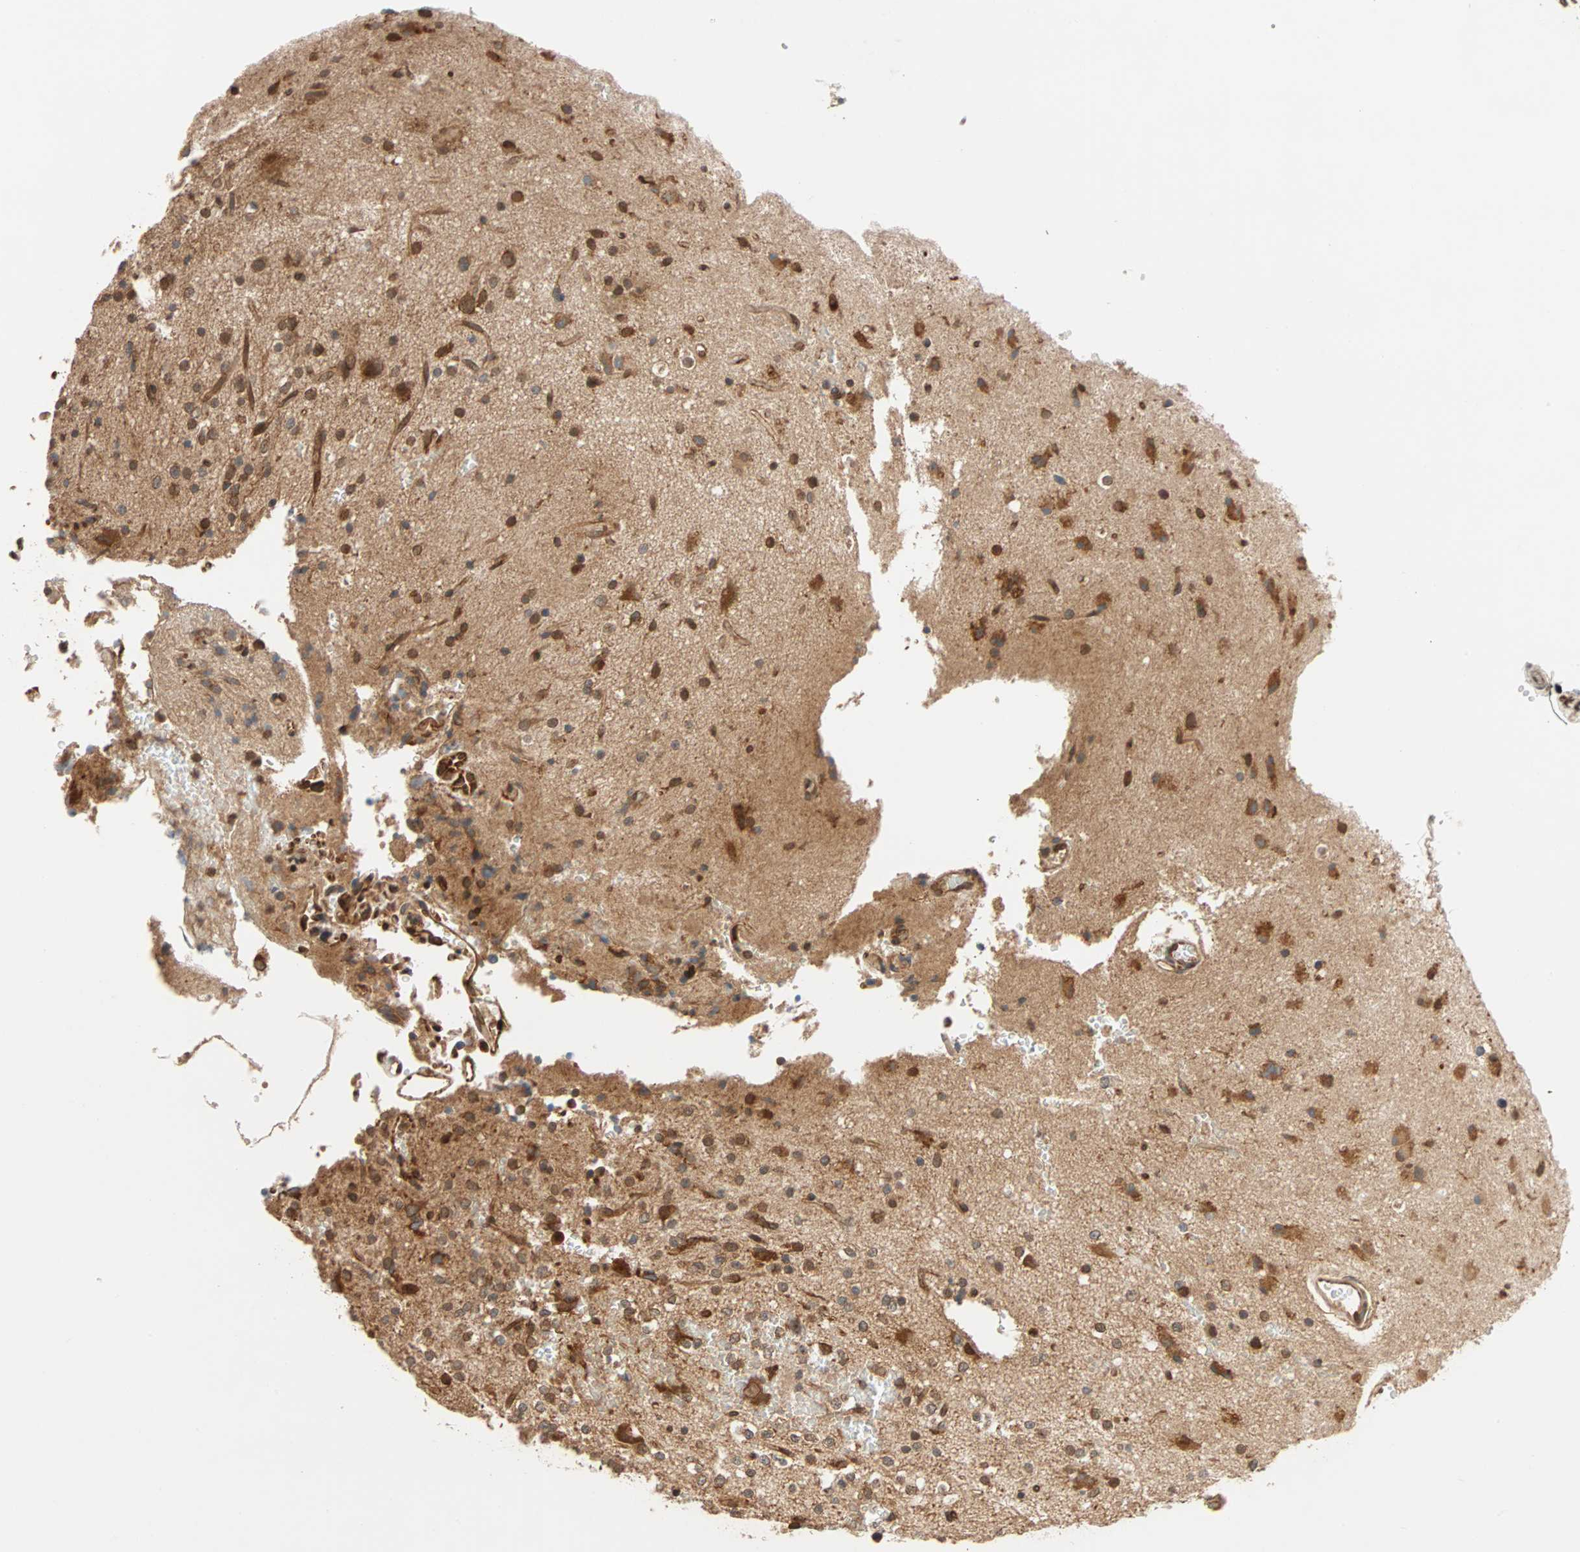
{"staining": {"intensity": "moderate", "quantity": ">75%", "location": "cytoplasmic/membranous,nuclear"}, "tissue": "glioma", "cell_type": "Tumor cells", "image_type": "cancer", "snomed": [{"axis": "morphology", "description": "Glioma, malignant, High grade"}, {"axis": "topography", "description": "Brain"}], "caption": "Malignant high-grade glioma was stained to show a protein in brown. There is medium levels of moderate cytoplasmic/membranous and nuclear staining in about >75% of tumor cells.", "gene": "AUP1", "patient": {"sex": "male", "age": 47}}